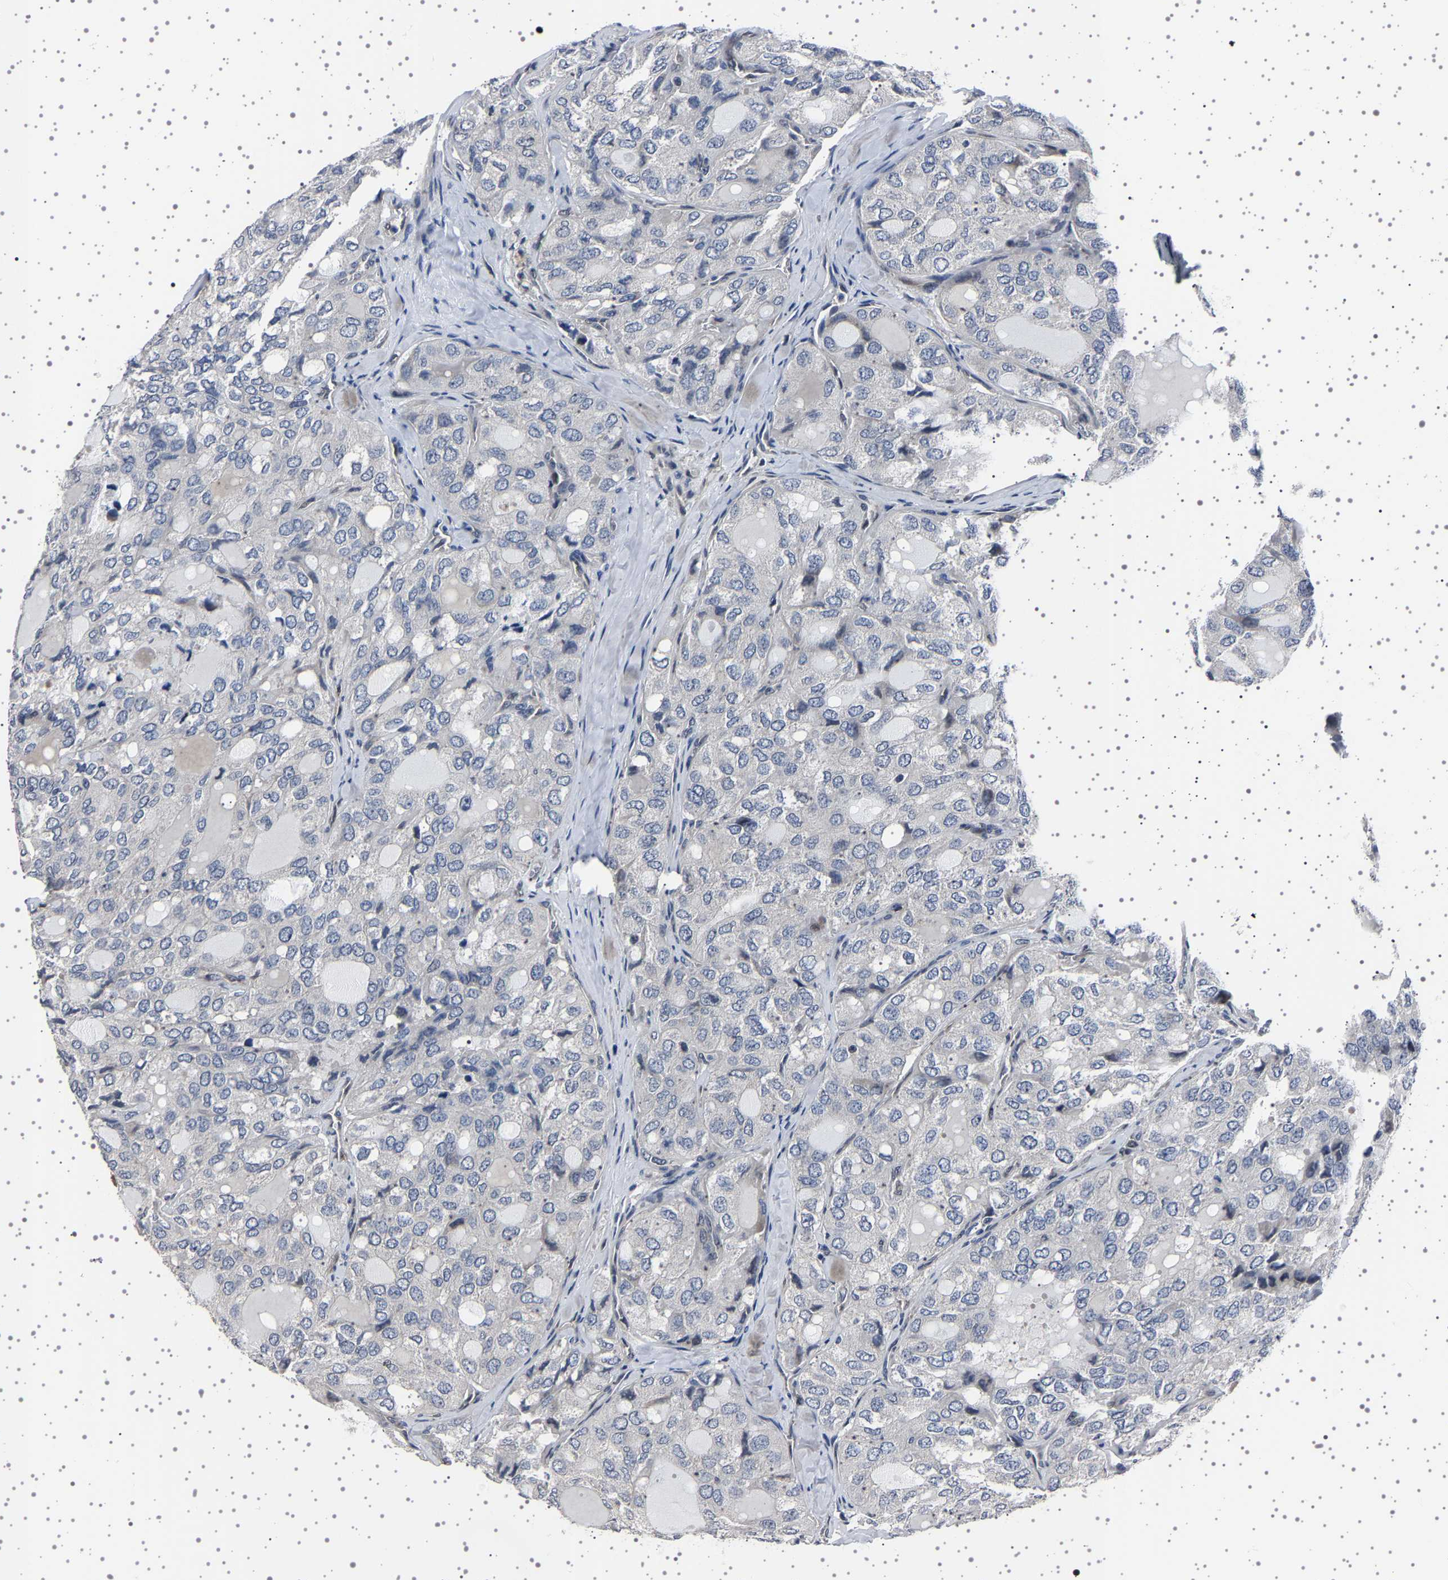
{"staining": {"intensity": "negative", "quantity": "none", "location": "none"}, "tissue": "thyroid cancer", "cell_type": "Tumor cells", "image_type": "cancer", "snomed": [{"axis": "morphology", "description": "Follicular adenoma carcinoma, NOS"}, {"axis": "topography", "description": "Thyroid gland"}], "caption": "The image reveals no significant expression in tumor cells of thyroid follicular adenoma carcinoma.", "gene": "IL10RB", "patient": {"sex": "male", "age": 75}}